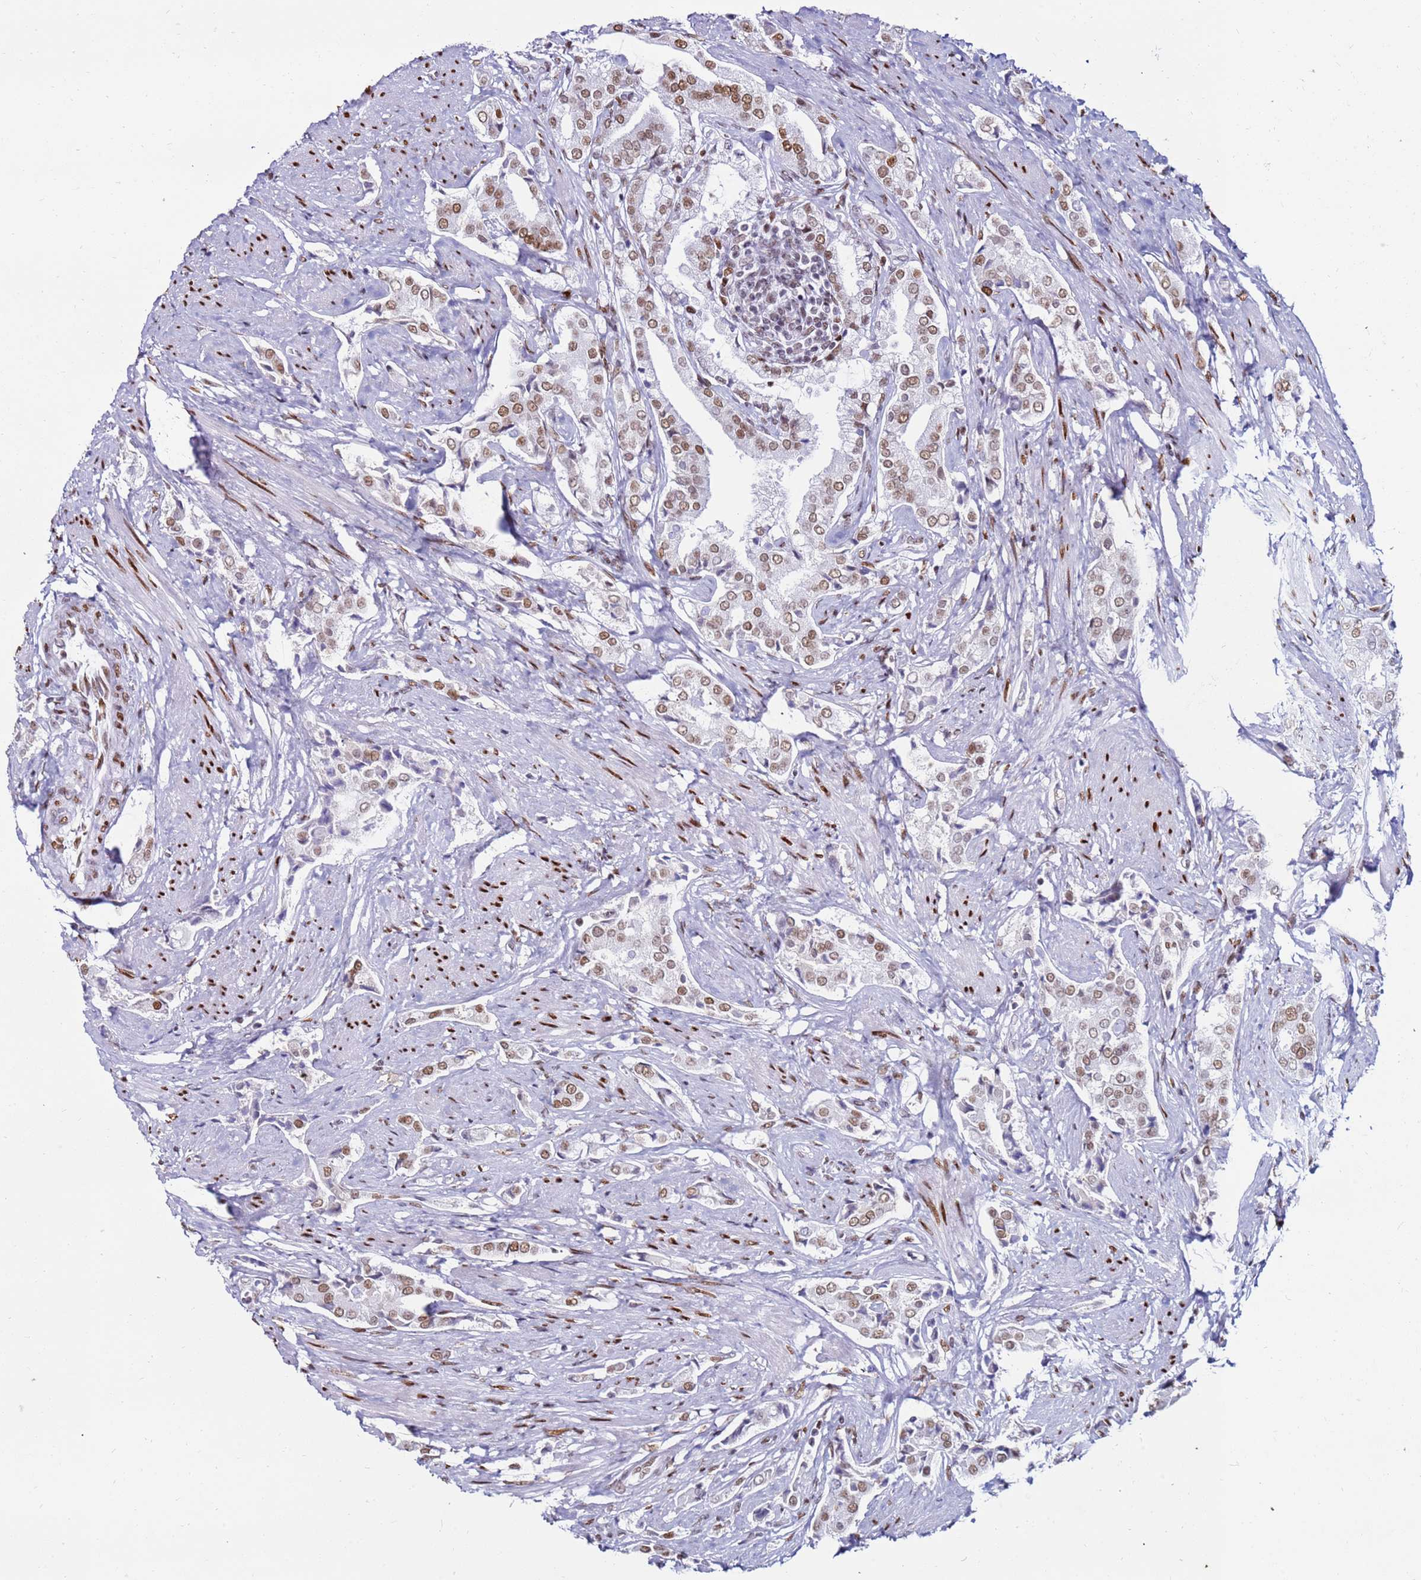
{"staining": {"intensity": "moderate", "quantity": "25%-75%", "location": "nuclear"}, "tissue": "prostate cancer", "cell_type": "Tumor cells", "image_type": "cancer", "snomed": [{"axis": "morphology", "description": "Adenocarcinoma, High grade"}, {"axis": "topography", "description": "Prostate"}], "caption": "DAB immunohistochemical staining of human adenocarcinoma (high-grade) (prostate) exhibits moderate nuclear protein expression in about 25%-75% of tumor cells.", "gene": "KPNA4", "patient": {"sex": "male", "age": 71}}